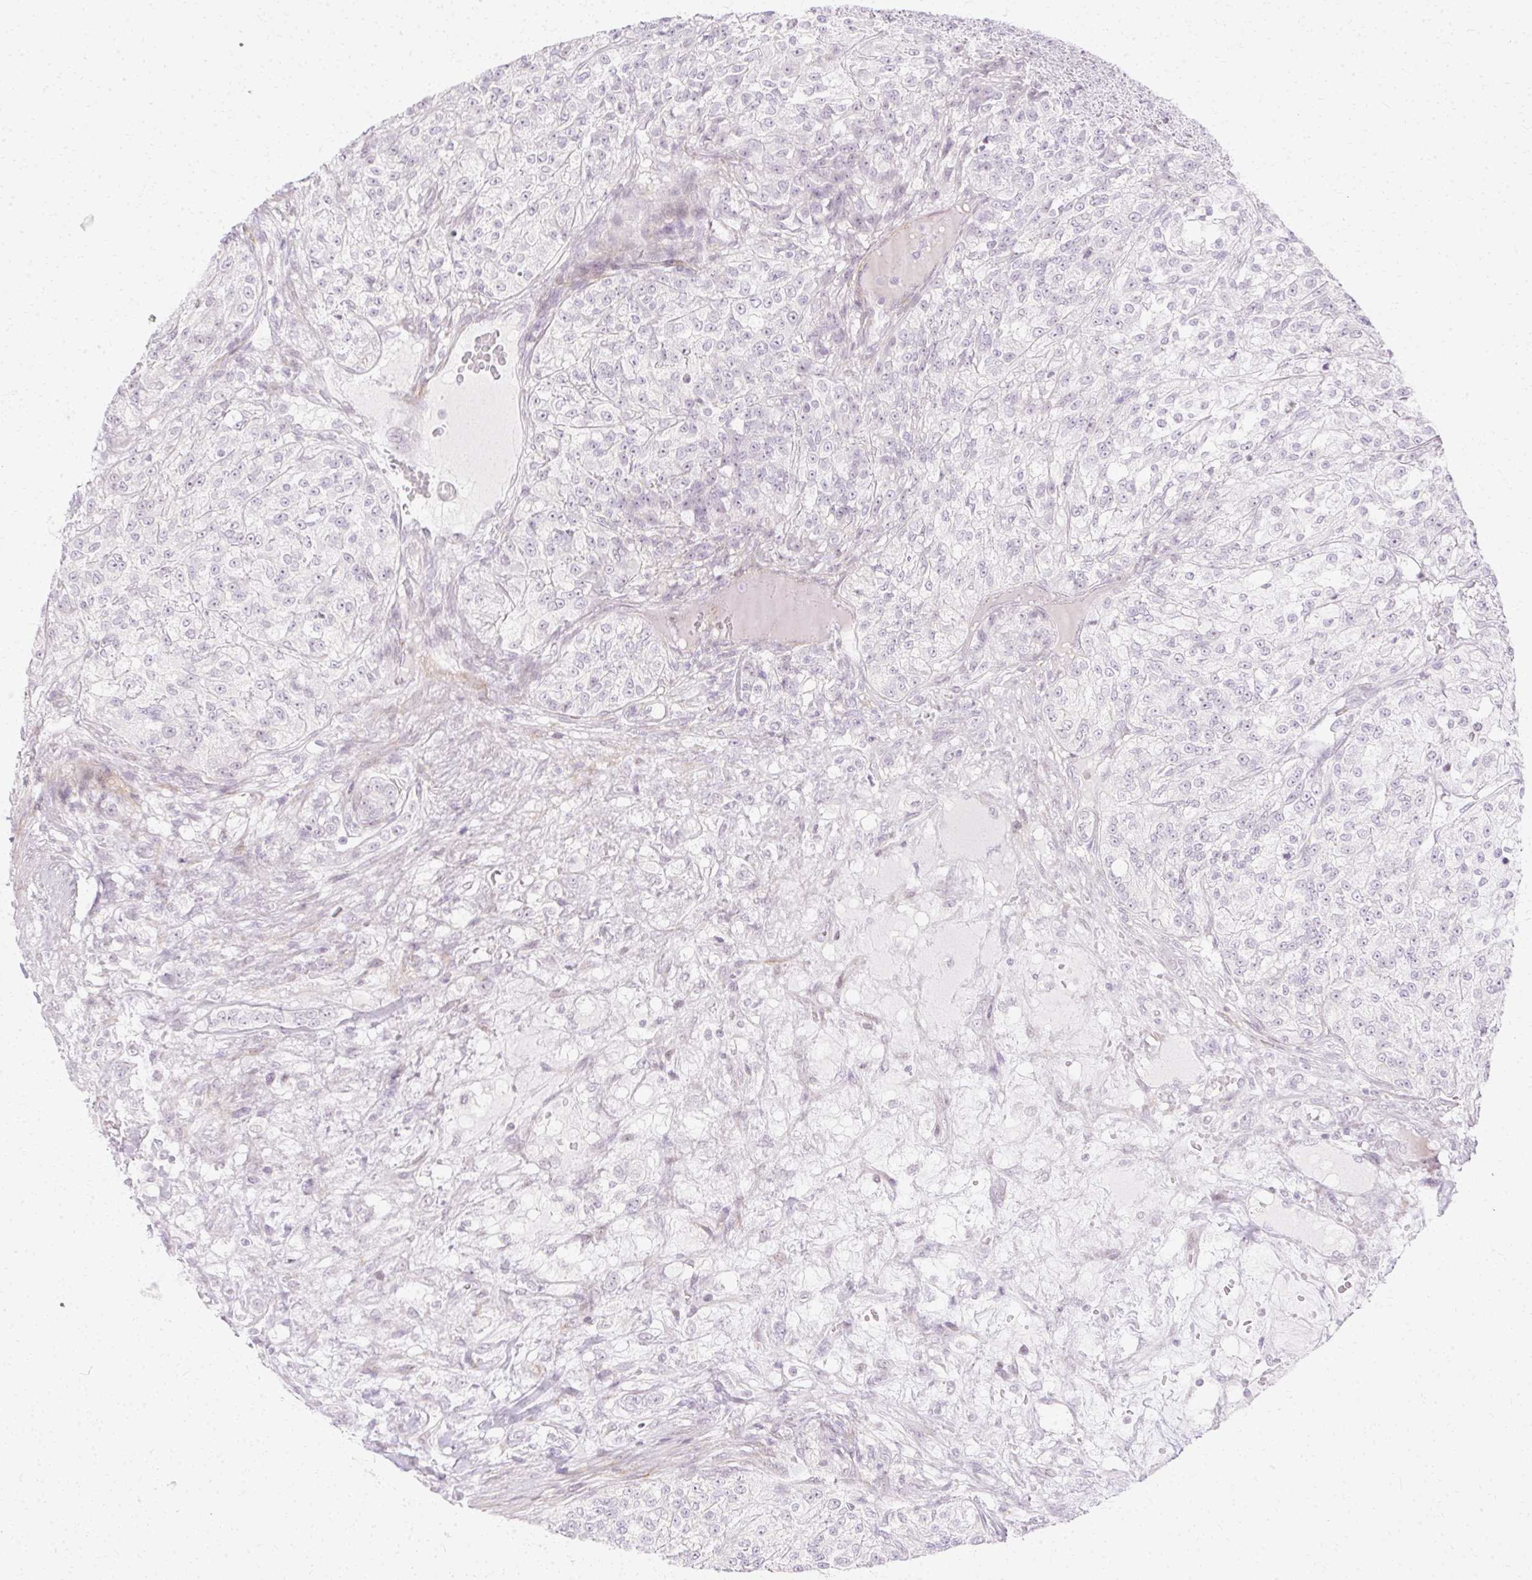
{"staining": {"intensity": "negative", "quantity": "none", "location": "none"}, "tissue": "renal cancer", "cell_type": "Tumor cells", "image_type": "cancer", "snomed": [{"axis": "morphology", "description": "Adenocarcinoma, NOS"}, {"axis": "topography", "description": "Kidney"}], "caption": "This is an IHC micrograph of renal cancer. There is no expression in tumor cells.", "gene": "C3orf49", "patient": {"sex": "female", "age": 63}}